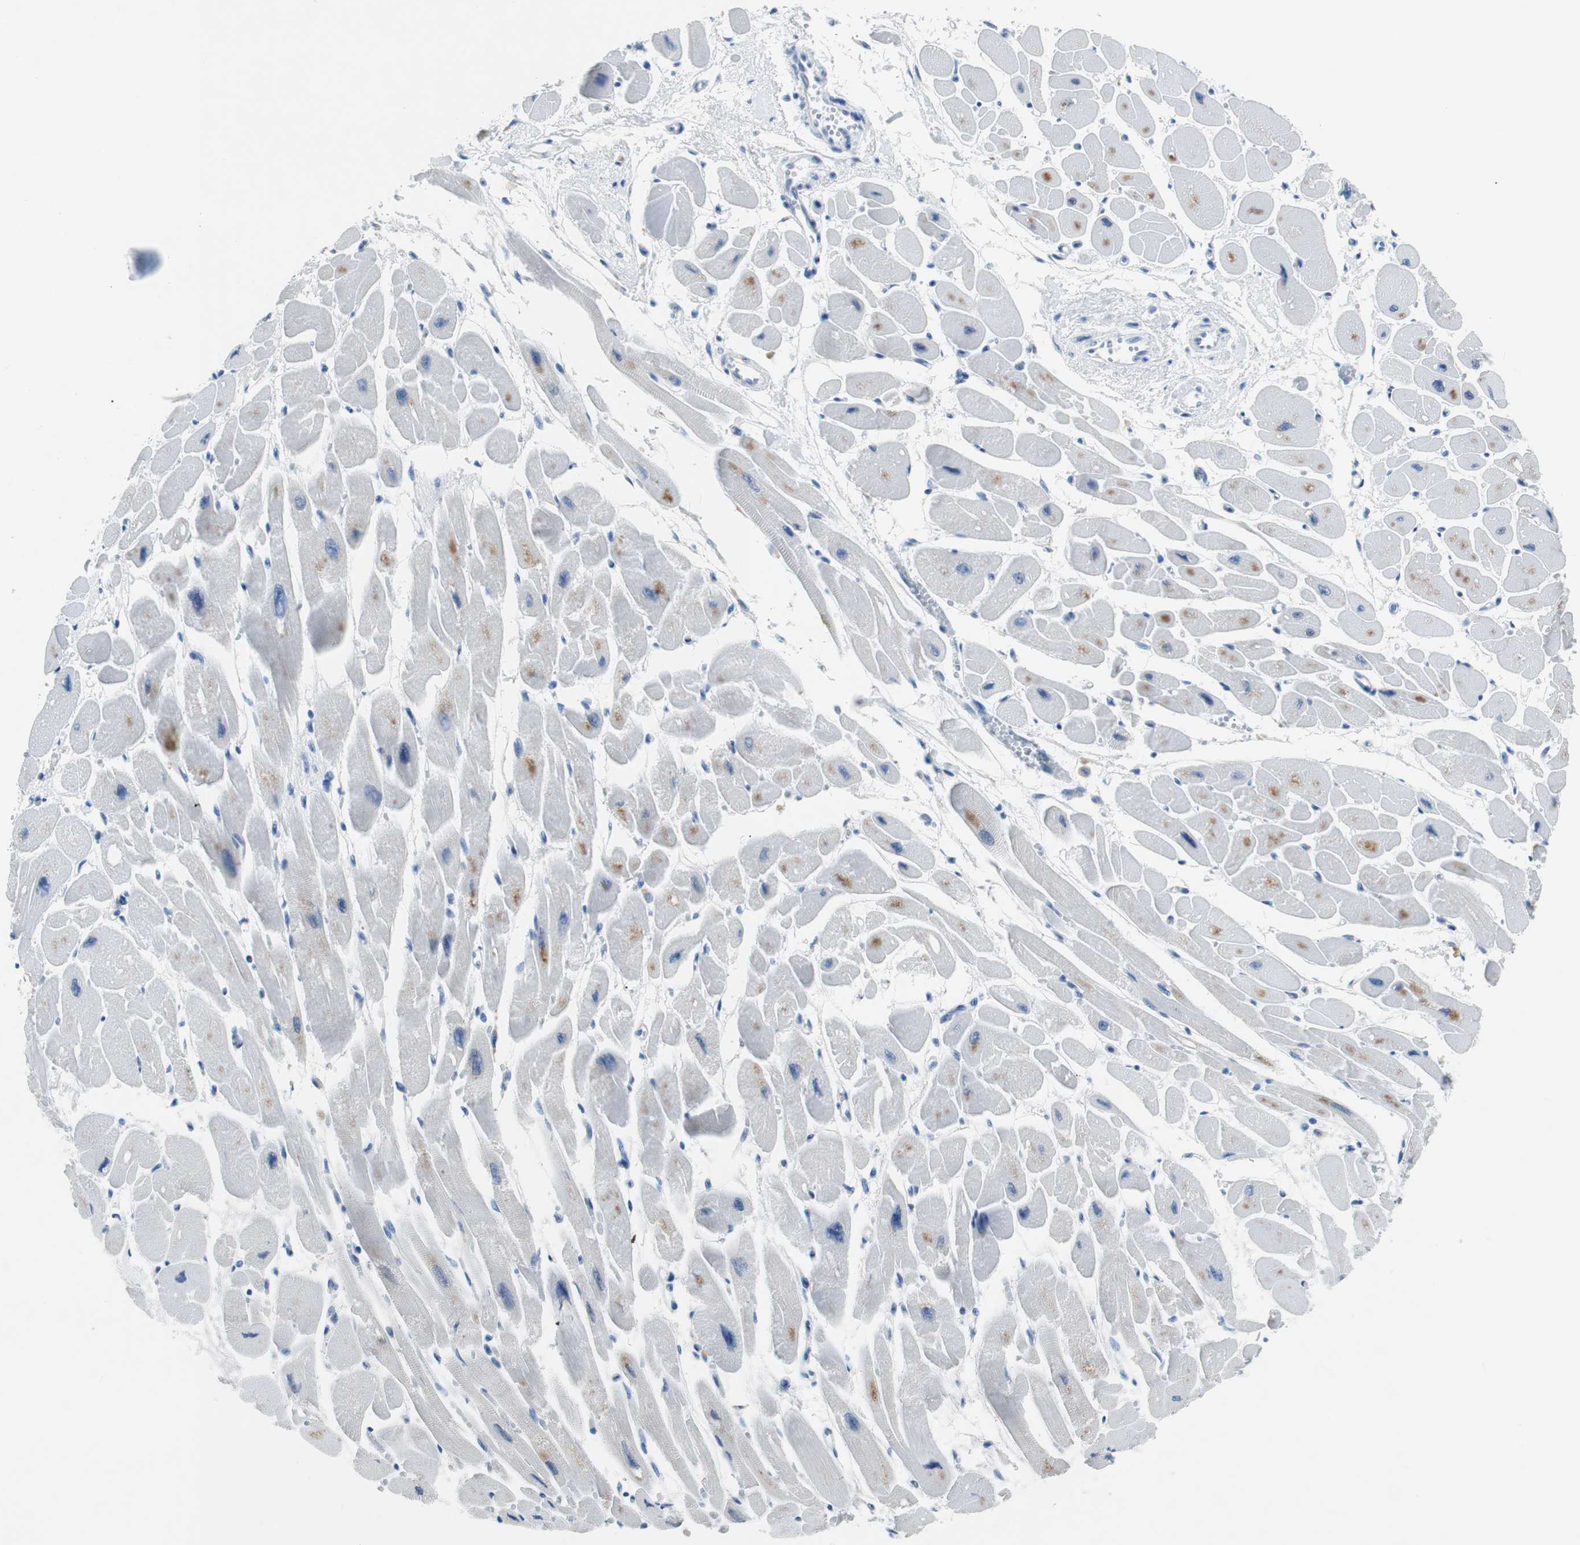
{"staining": {"intensity": "negative", "quantity": "none", "location": "none"}, "tissue": "heart muscle", "cell_type": "Cardiomyocytes", "image_type": "normal", "snomed": [{"axis": "morphology", "description": "Normal tissue, NOS"}, {"axis": "topography", "description": "Heart"}], "caption": "This is an immunohistochemistry (IHC) photomicrograph of unremarkable heart muscle. There is no expression in cardiomyocytes.", "gene": "EEF2K", "patient": {"sex": "female", "age": 54}}